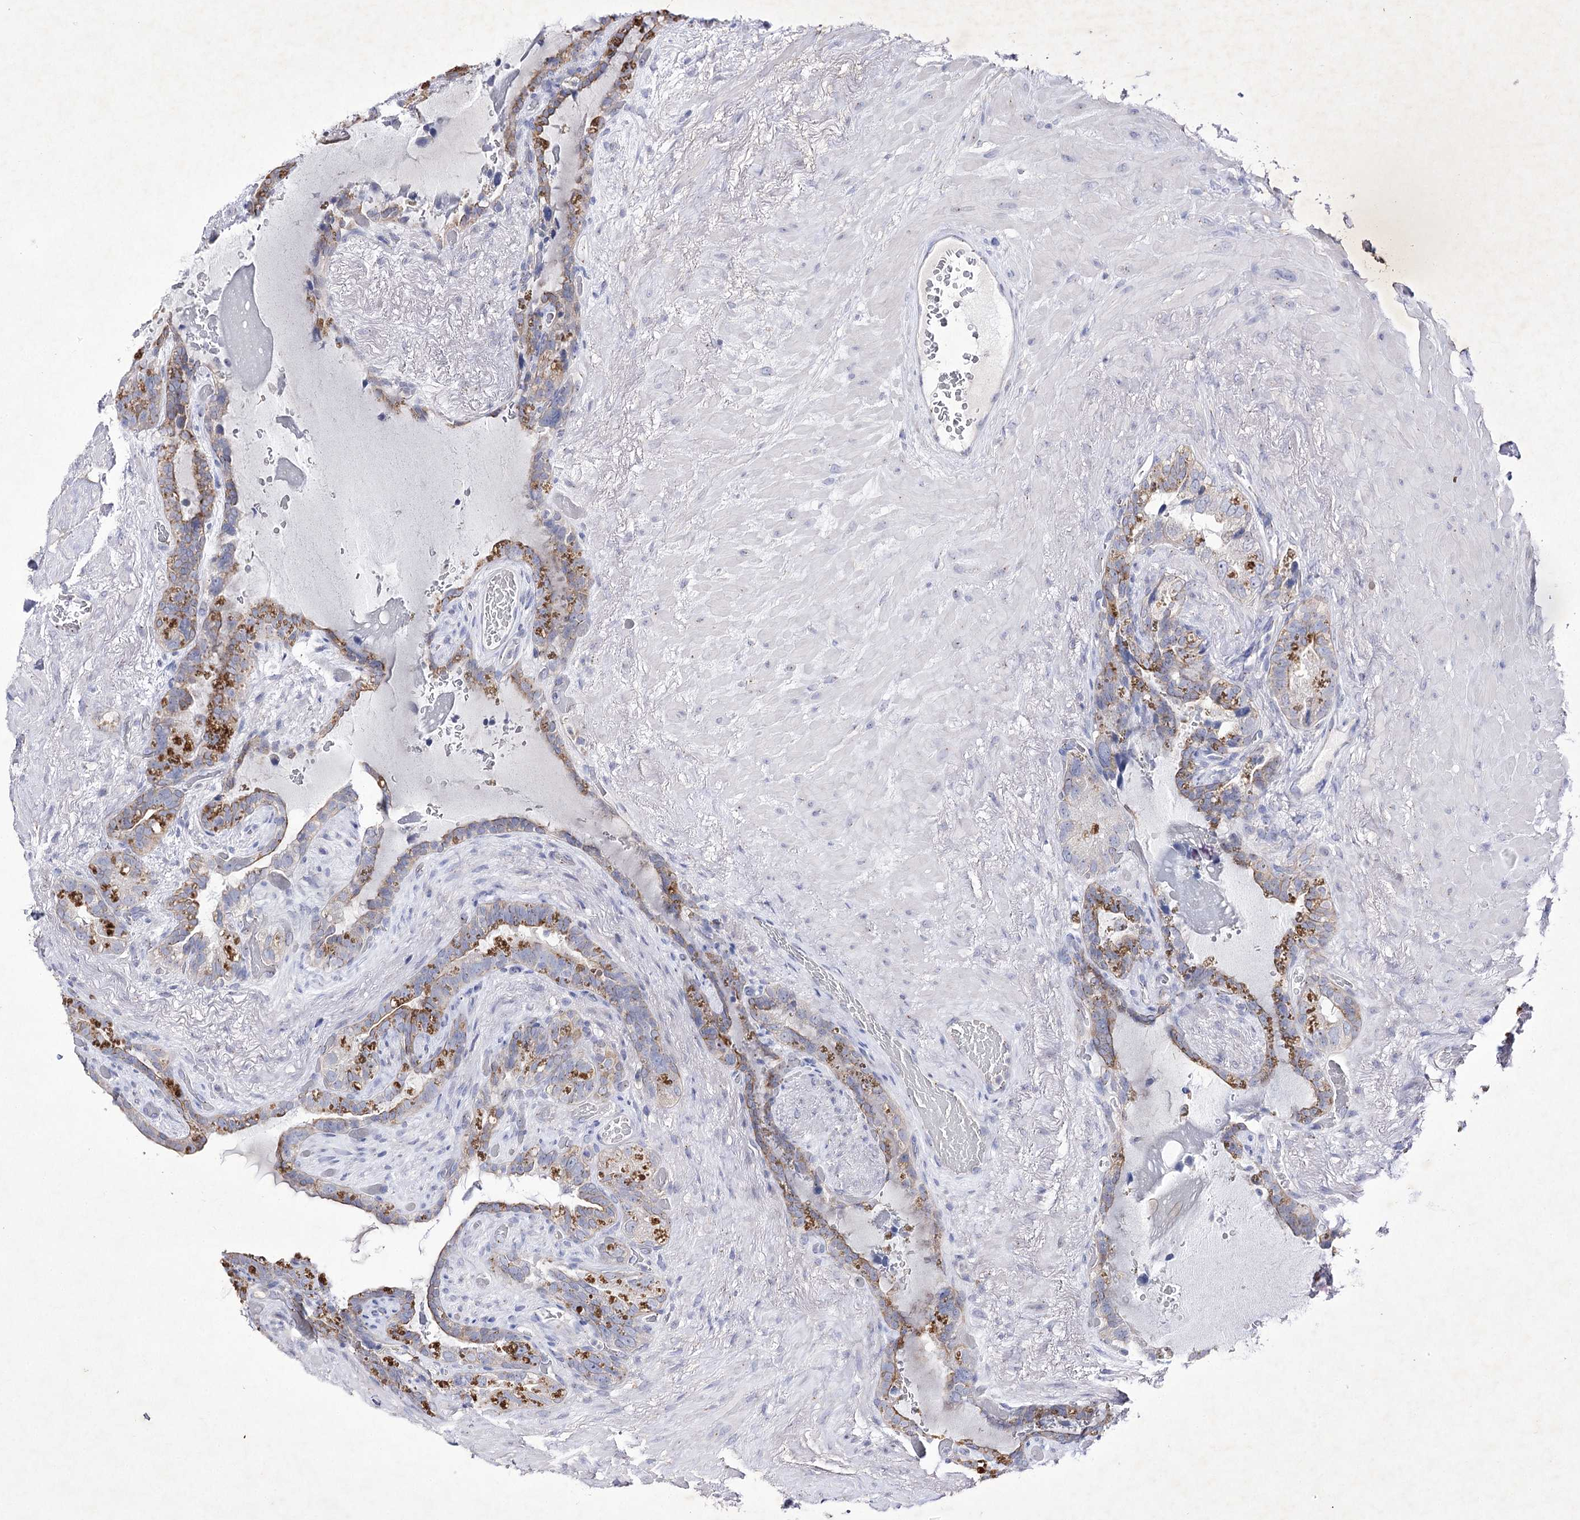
{"staining": {"intensity": "moderate", "quantity": "<25%", "location": "cytoplasmic/membranous"}, "tissue": "seminal vesicle", "cell_type": "Glandular cells", "image_type": "normal", "snomed": [{"axis": "morphology", "description": "Normal tissue, NOS"}, {"axis": "topography", "description": "Seminal veicle"}], "caption": "Moderate cytoplasmic/membranous expression is identified in about <25% of glandular cells in benign seminal vesicle. (DAB (3,3'-diaminobenzidine) IHC with brightfield microscopy, high magnification).", "gene": "COX15", "patient": {"sex": "male", "age": 80}}